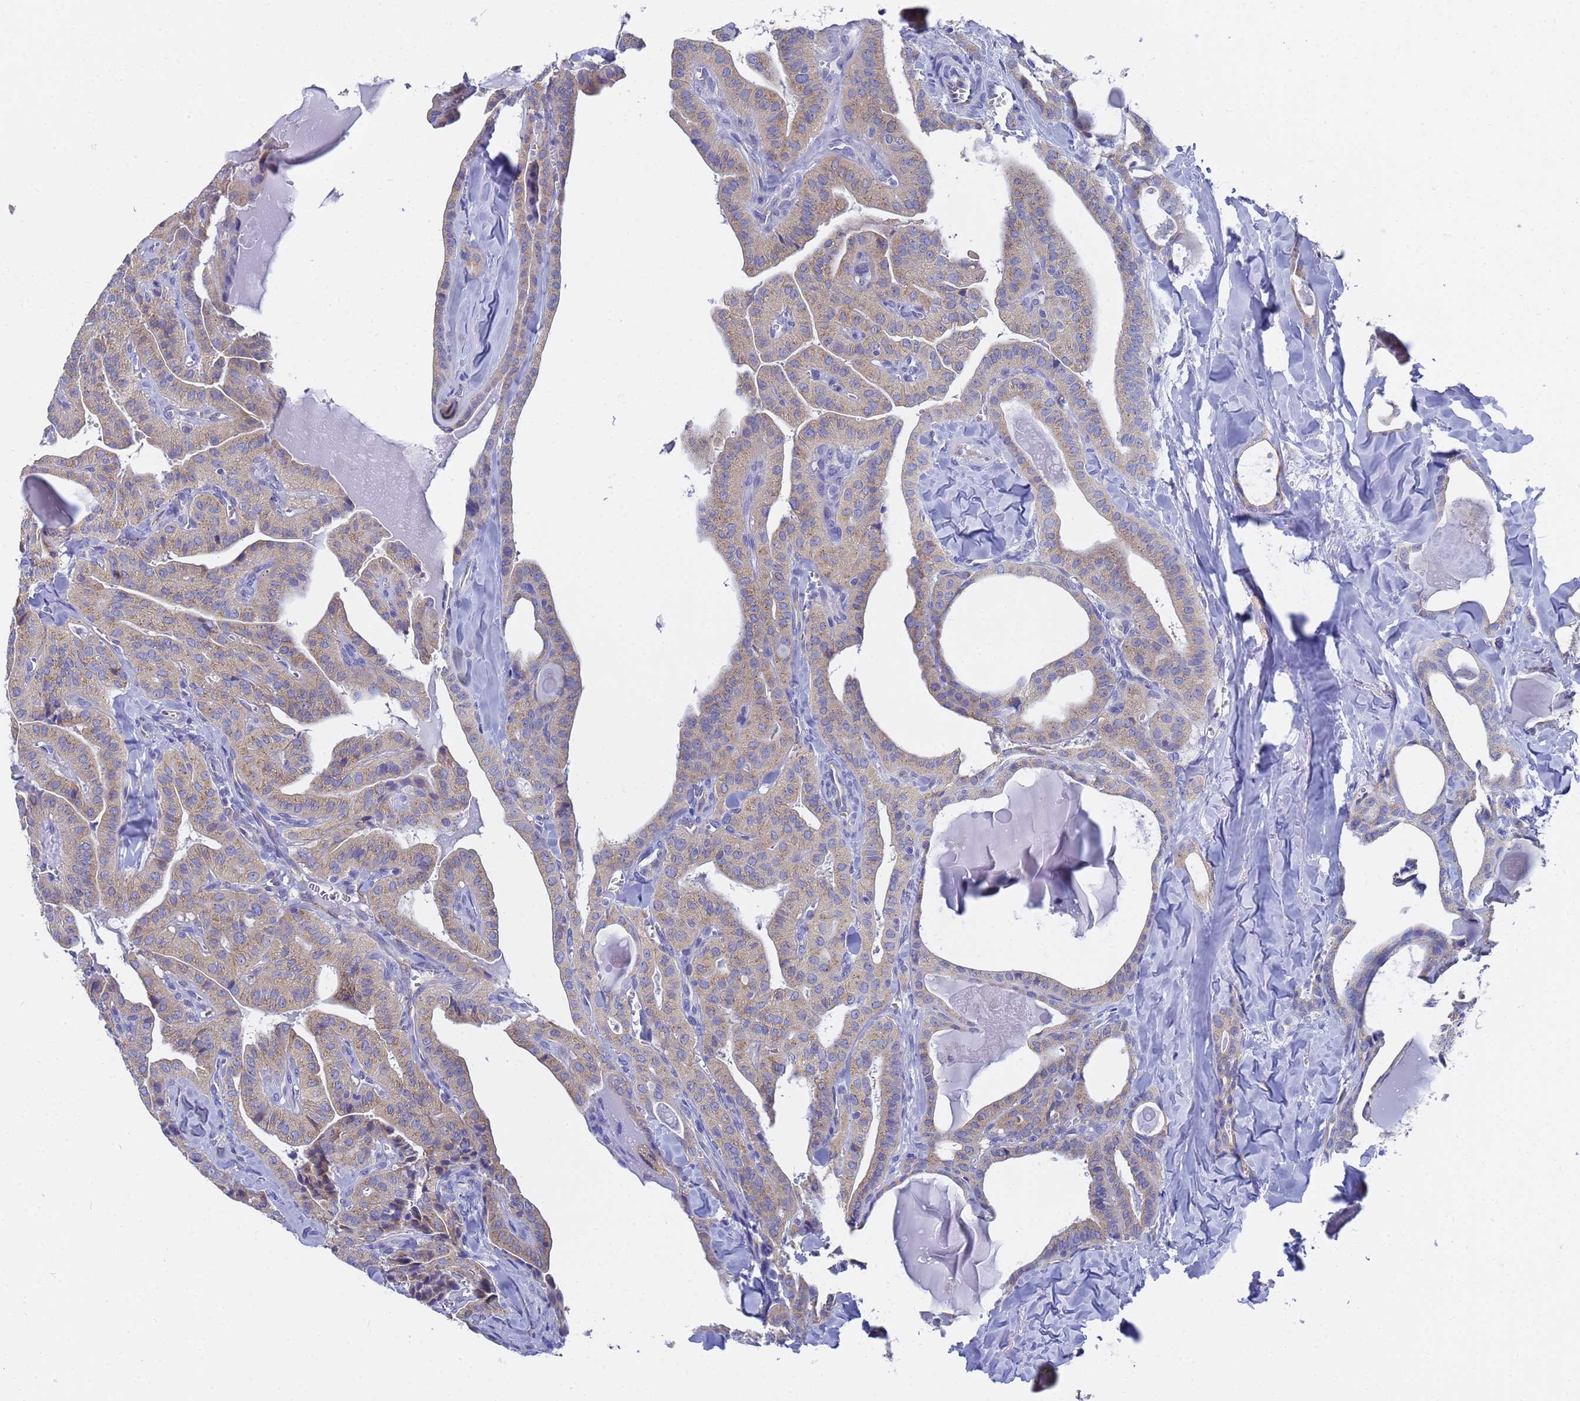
{"staining": {"intensity": "weak", "quantity": ">75%", "location": "cytoplasmic/membranous"}, "tissue": "thyroid cancer", "cell_type": "Tumor cells", "image_type": "cancer", "snomed": [{"axis": "morphology", "description": "Papillary adenocarcinoma, NOS"}, {"axis": "topography", "description": "Thyroid gland"}], "caption": "High-power microscopy captured an immunohistochemistry (IHC) histopathology image of thyroid cancer, revealing weak cytoplasmic/membranous positivity in about >75% of tumor cells.", "gene": "TM4SF4", "patient": {"sex": "male", "age": 52}}